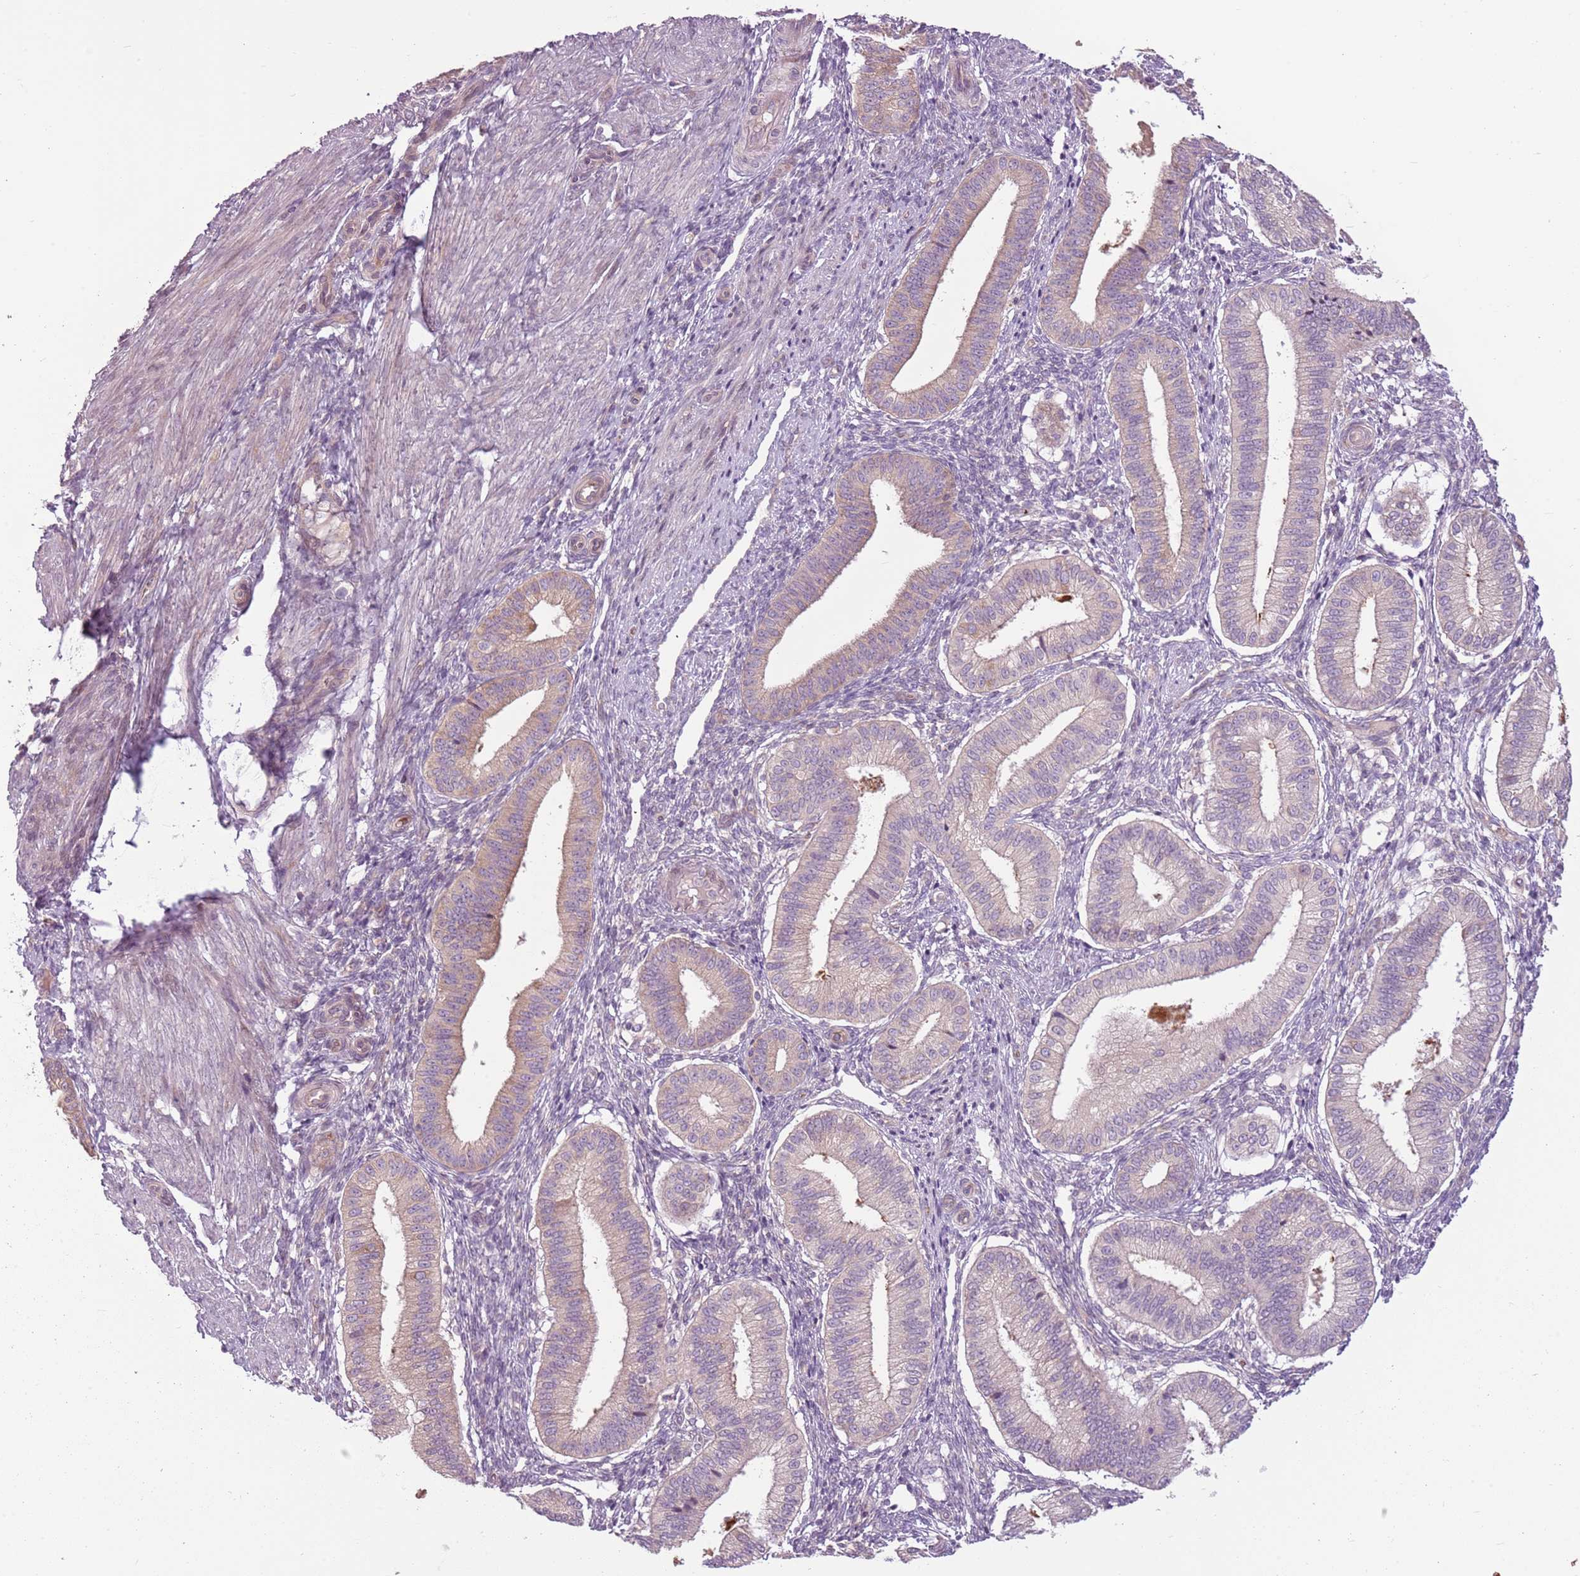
{"staining": {"intensity": "negative", "quantity": "none", "location": "none"}, "tissue": "endometrium", "cell_type": "Cells in endometrial stroma", "image_type": "normal", "snomed": [{"axis": "morphology", "description": "Normal tissue, NOS"}, {"axis": "topography", "description": "Endometrium"}], "caption": "This is an immunohistochemistry (IHC) histopathology image of unremarkable human endometrium. There is no positivity in cells in endometrial stroma.", "gene": "HSPA14", "patient": {"sex": "female", "age": 39}}